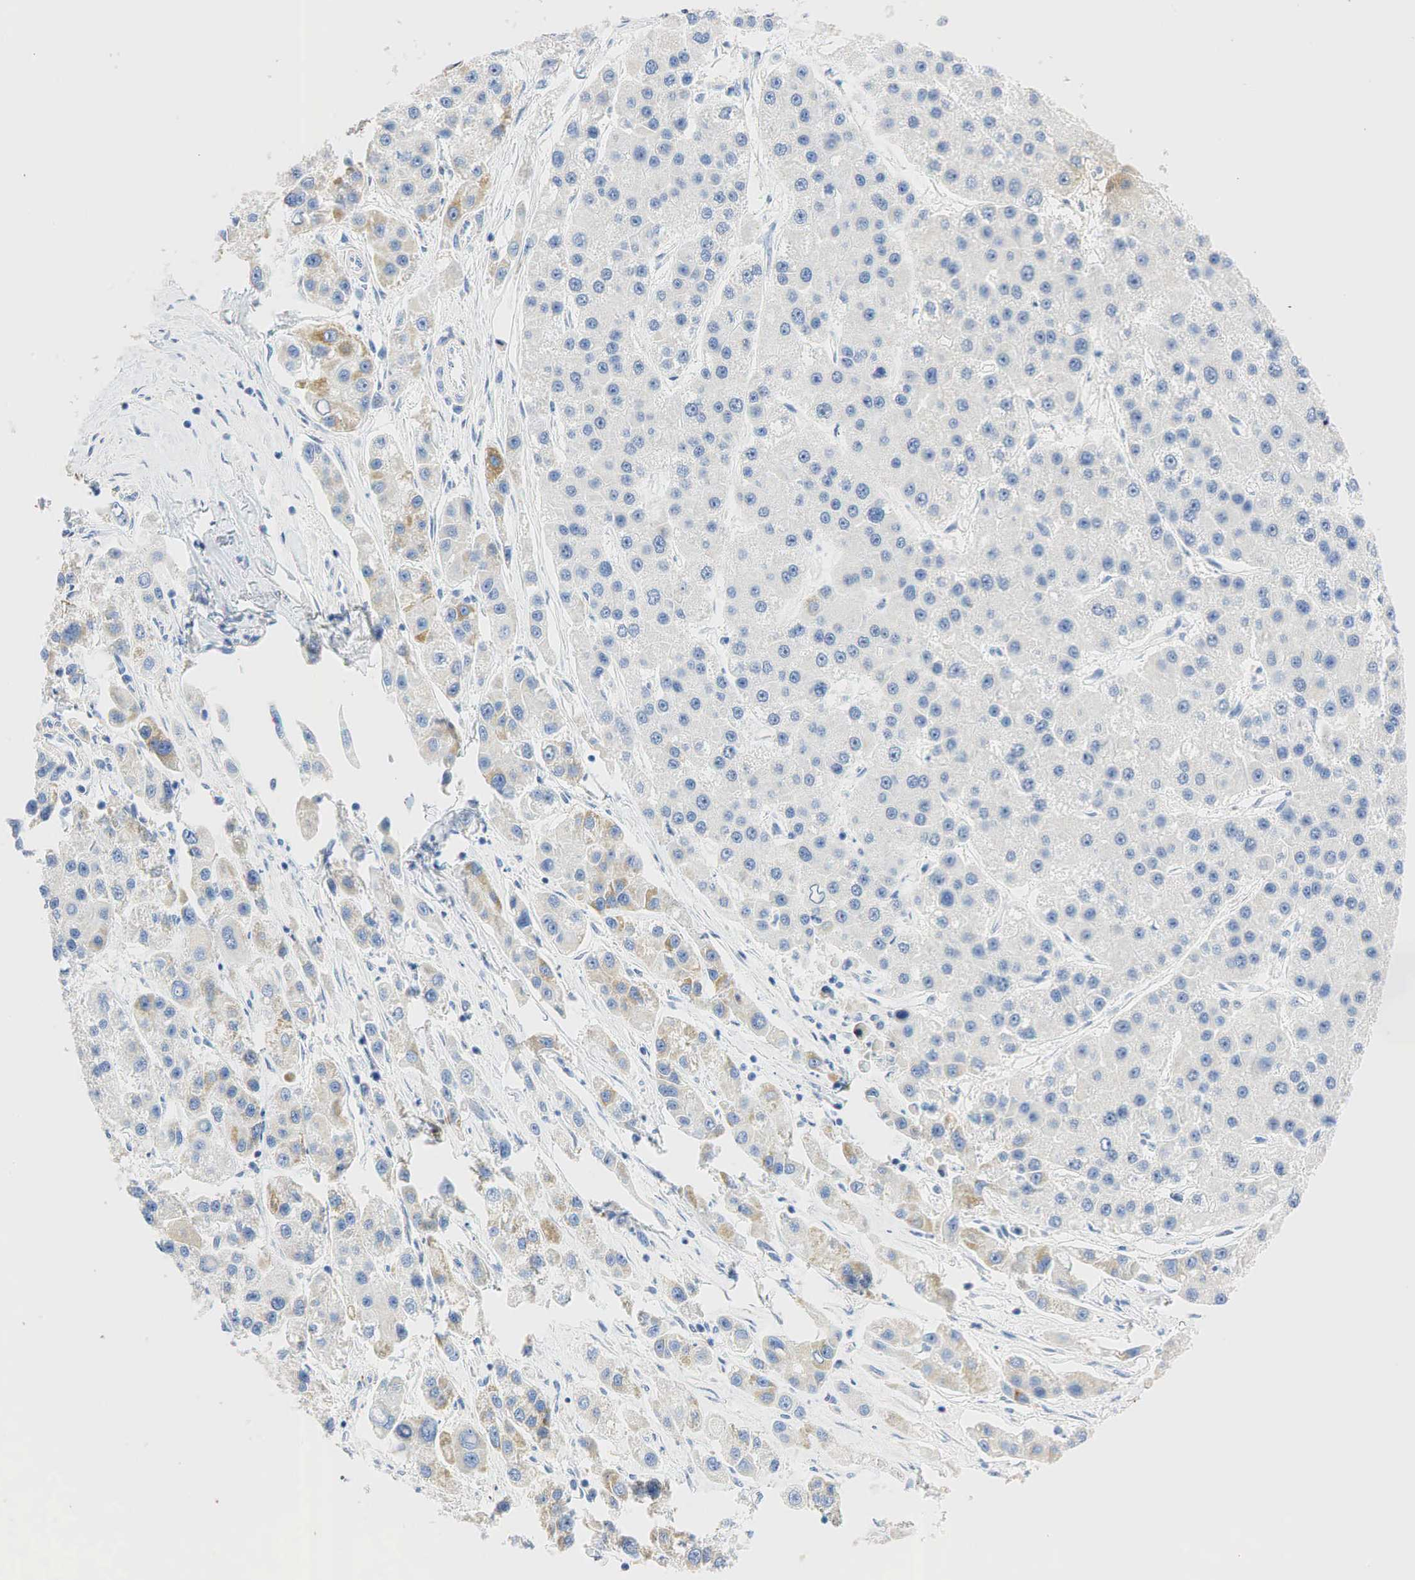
{"staining": {"intensity": "weak", "quantity": "<25%", "location": "cytoplasmic/membranous"}, "tissue": "liver cancer", "cell_type": "Tumor cells", "image_type": "cancer", "snomed": [{"axis": "morphology", "description": "Carcinoma, Hepatocellular, NOS"}, {"axis": "topography", "description": "Liver"}], "caption": "A high-resolution micrograph shows IHC staining of liver cancer, which displays no significant staining in tumor cells.", "gene": "SYP", "patient": {"sex": "female", "age": 85}}